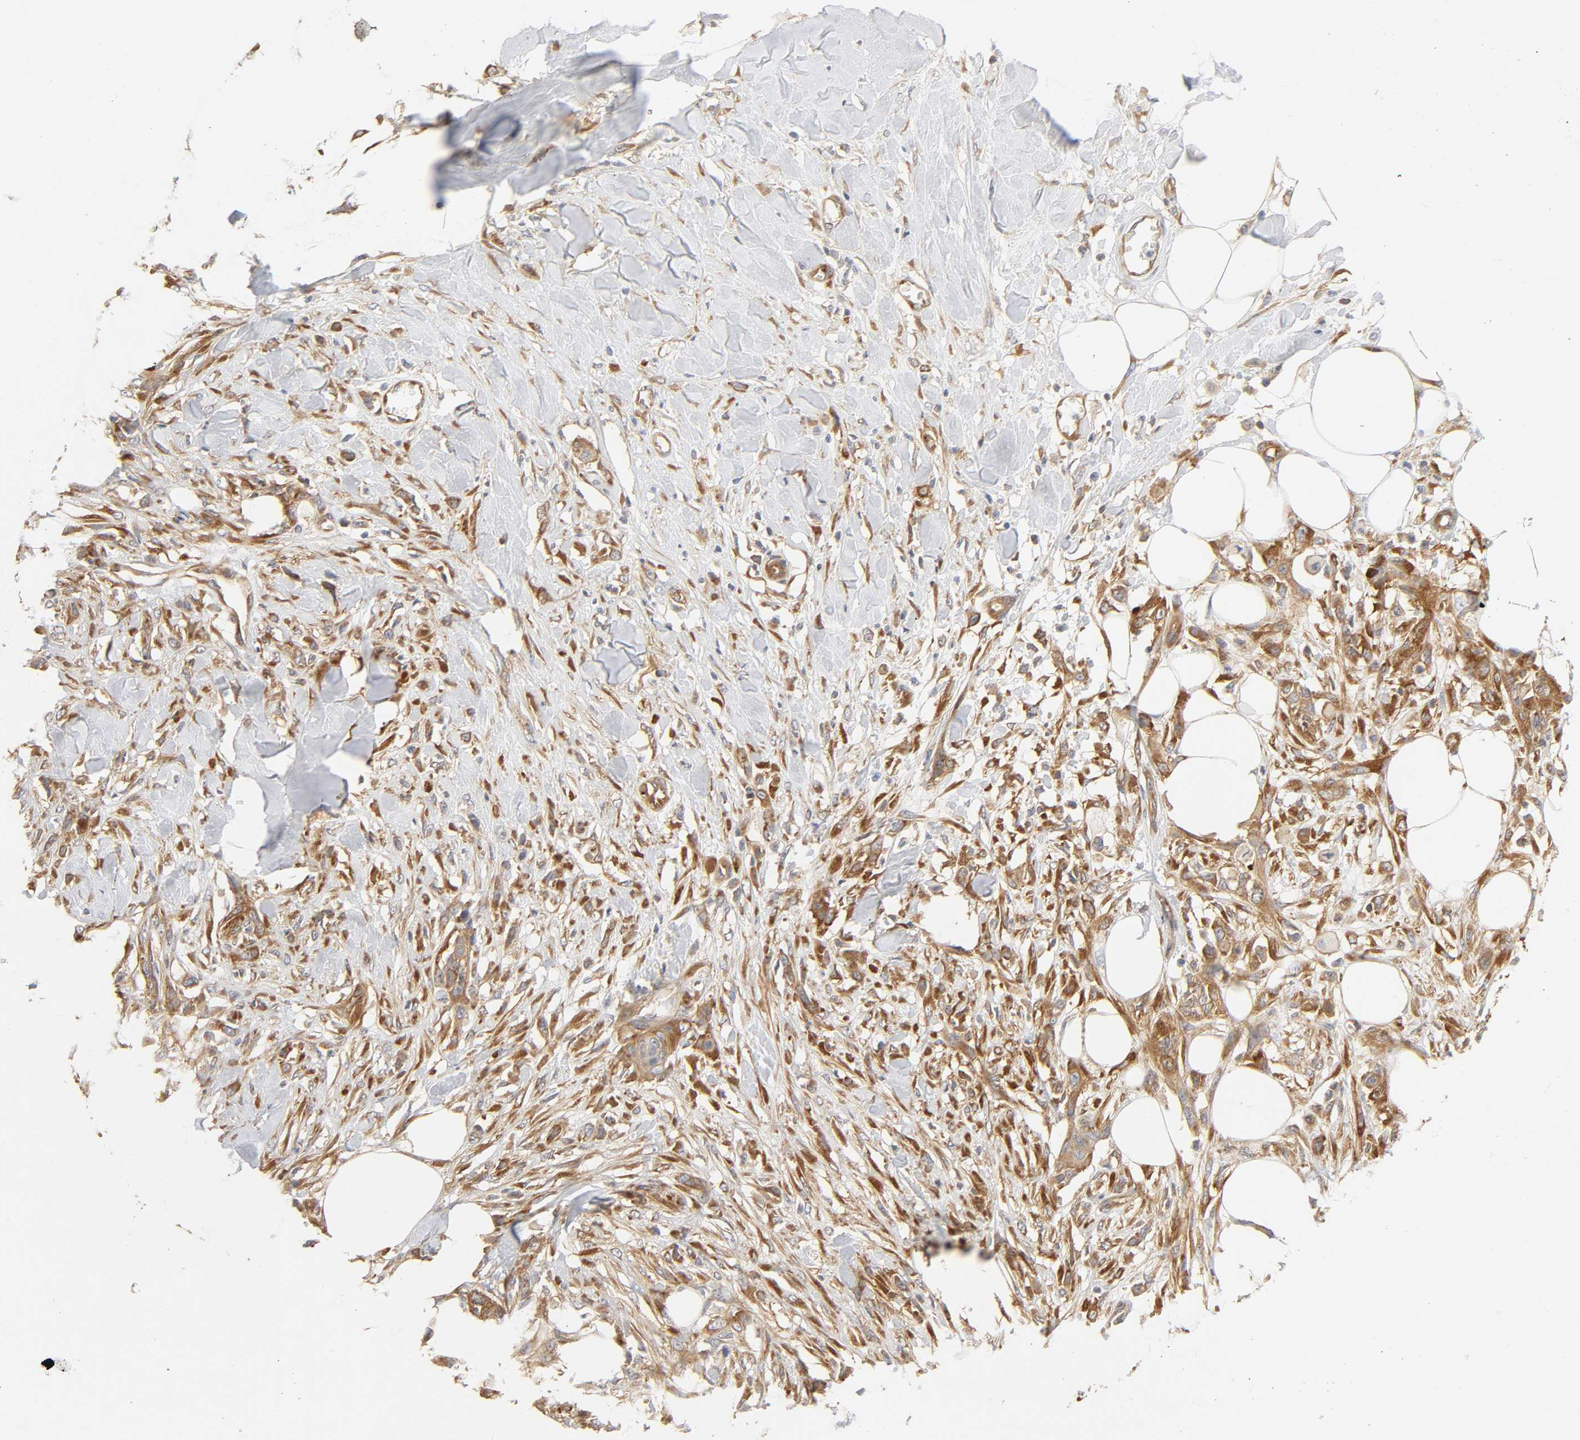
{"staining": {"intensity": "moderate", "quantity": ">75%", "location": "cytoplasmic/membranous"}, "tissue": "skin cancer", "cell_type": "Tumor cells", "image_type": "cancer", "snomed": [{"axis": "morphology", "description": "Normal tissue, NOS"}, {"axis": "morphology", "description": "Squamous cell carcinoma, NOS"}, {"axis": "topography", "description": "Skin"}], "caption": "Protein staining of squamous cell carcinoma (skin) tissue shows moderate cytoplasmic/membranous positivity in approximately >75% of tumor cells. (Stains: DAB (3,3'-diaminobenzidine) in brown, nuclei in blue, Microscopy: brightfield microscopy at high magnification).", "gene": "SCHIP1", "patient": {"sex": "female", "age": 59}}